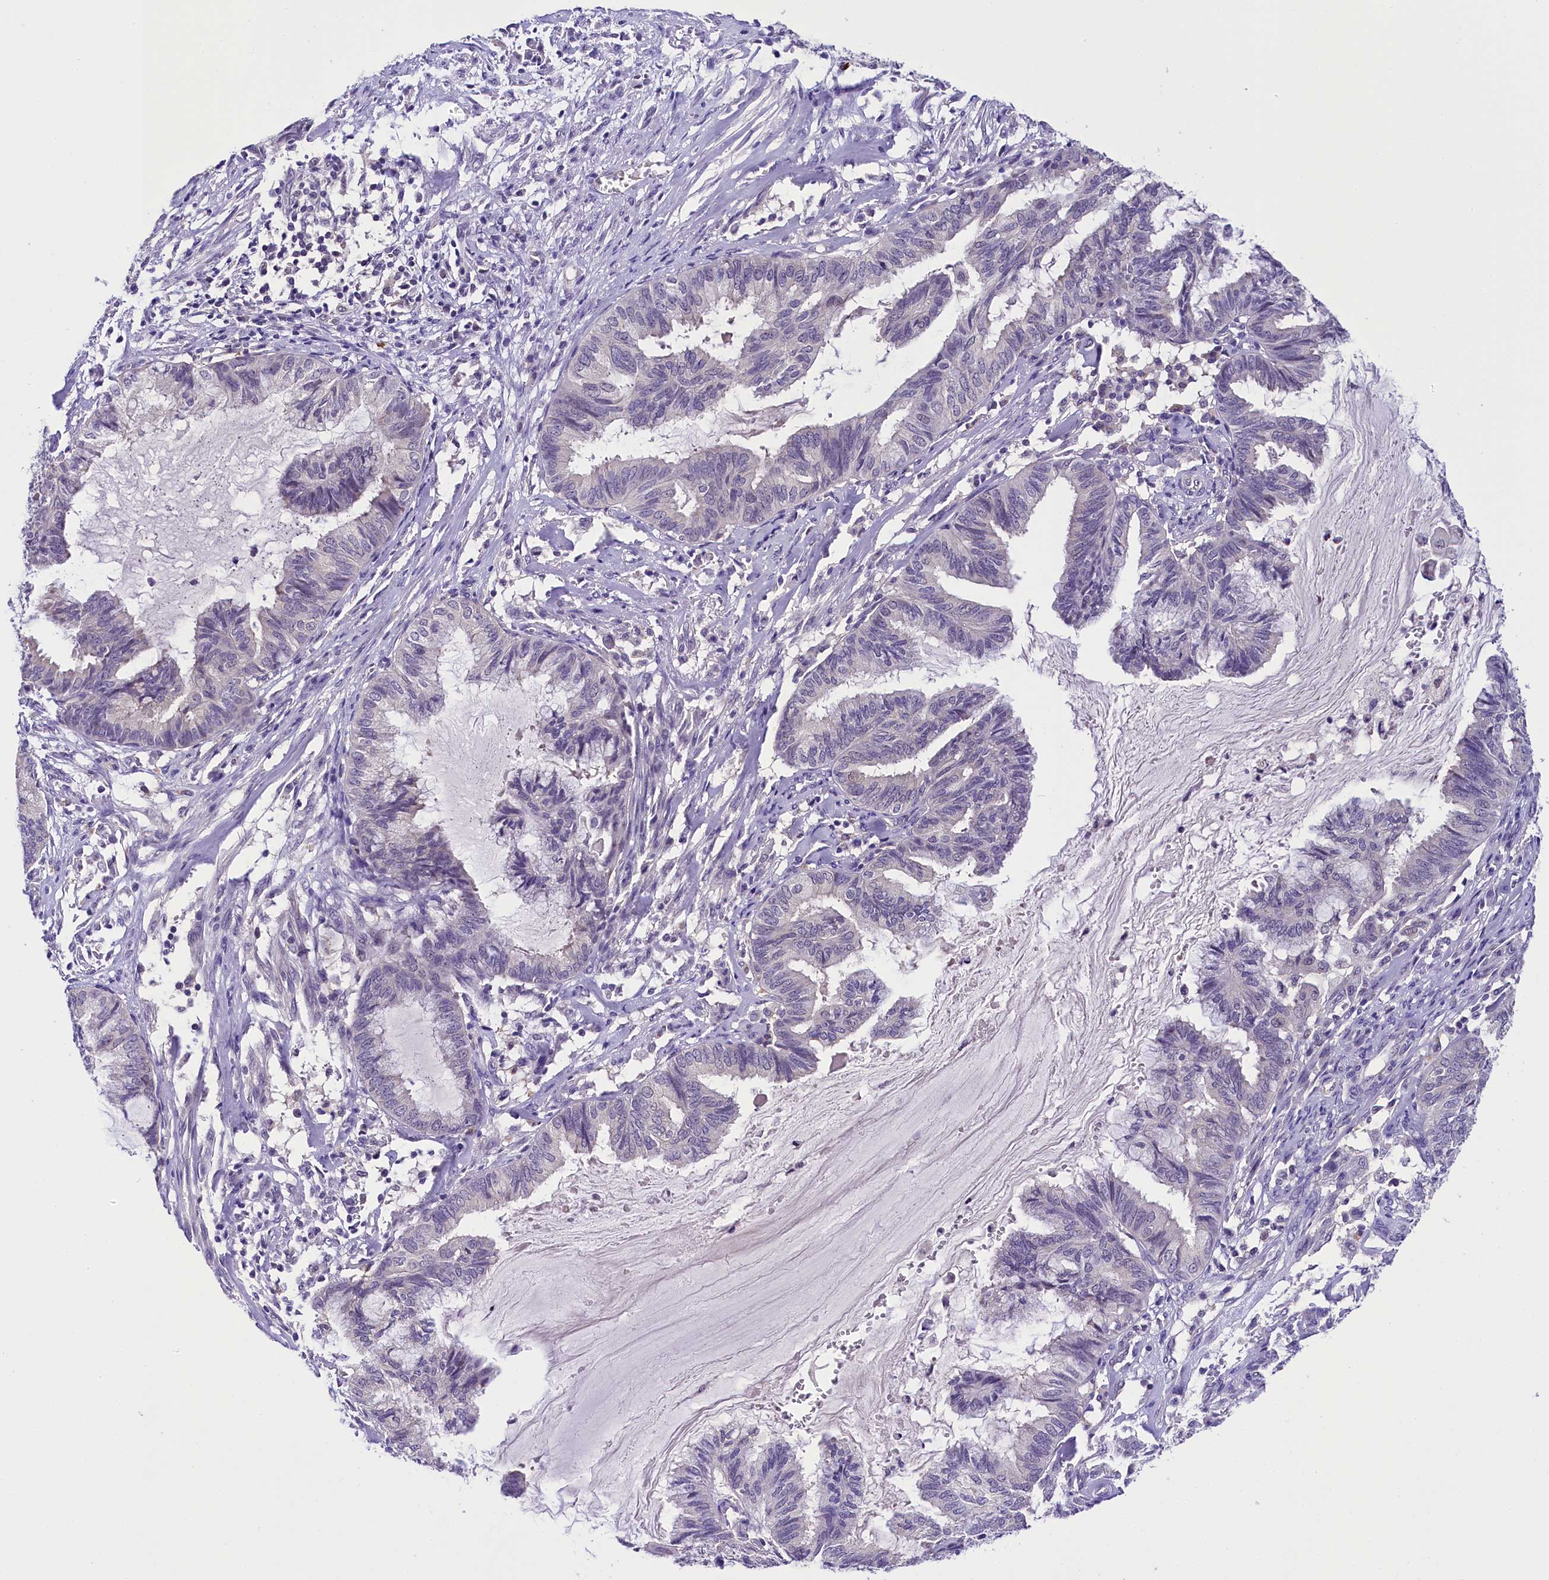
{"staining": {"intensity": "negative", "quantity": "none", "location": "none"}, "tissue": "endometrial cancer", "cell_type": "Tumor cells", "image_type": "cancer", "snomed": [{"axis": "morphology", "description": "Adenocarcinoma, NOS"}, {"axis": "topography", "description": "Endometrium"}], "caption": "This is an immunohistochemistry (IHC) photomicrograph of human endometrial adenocarcinoma. There is no staining in tumor cells.", "gene": "IQCN", "patient": {"sex": "female", "age": 86}}